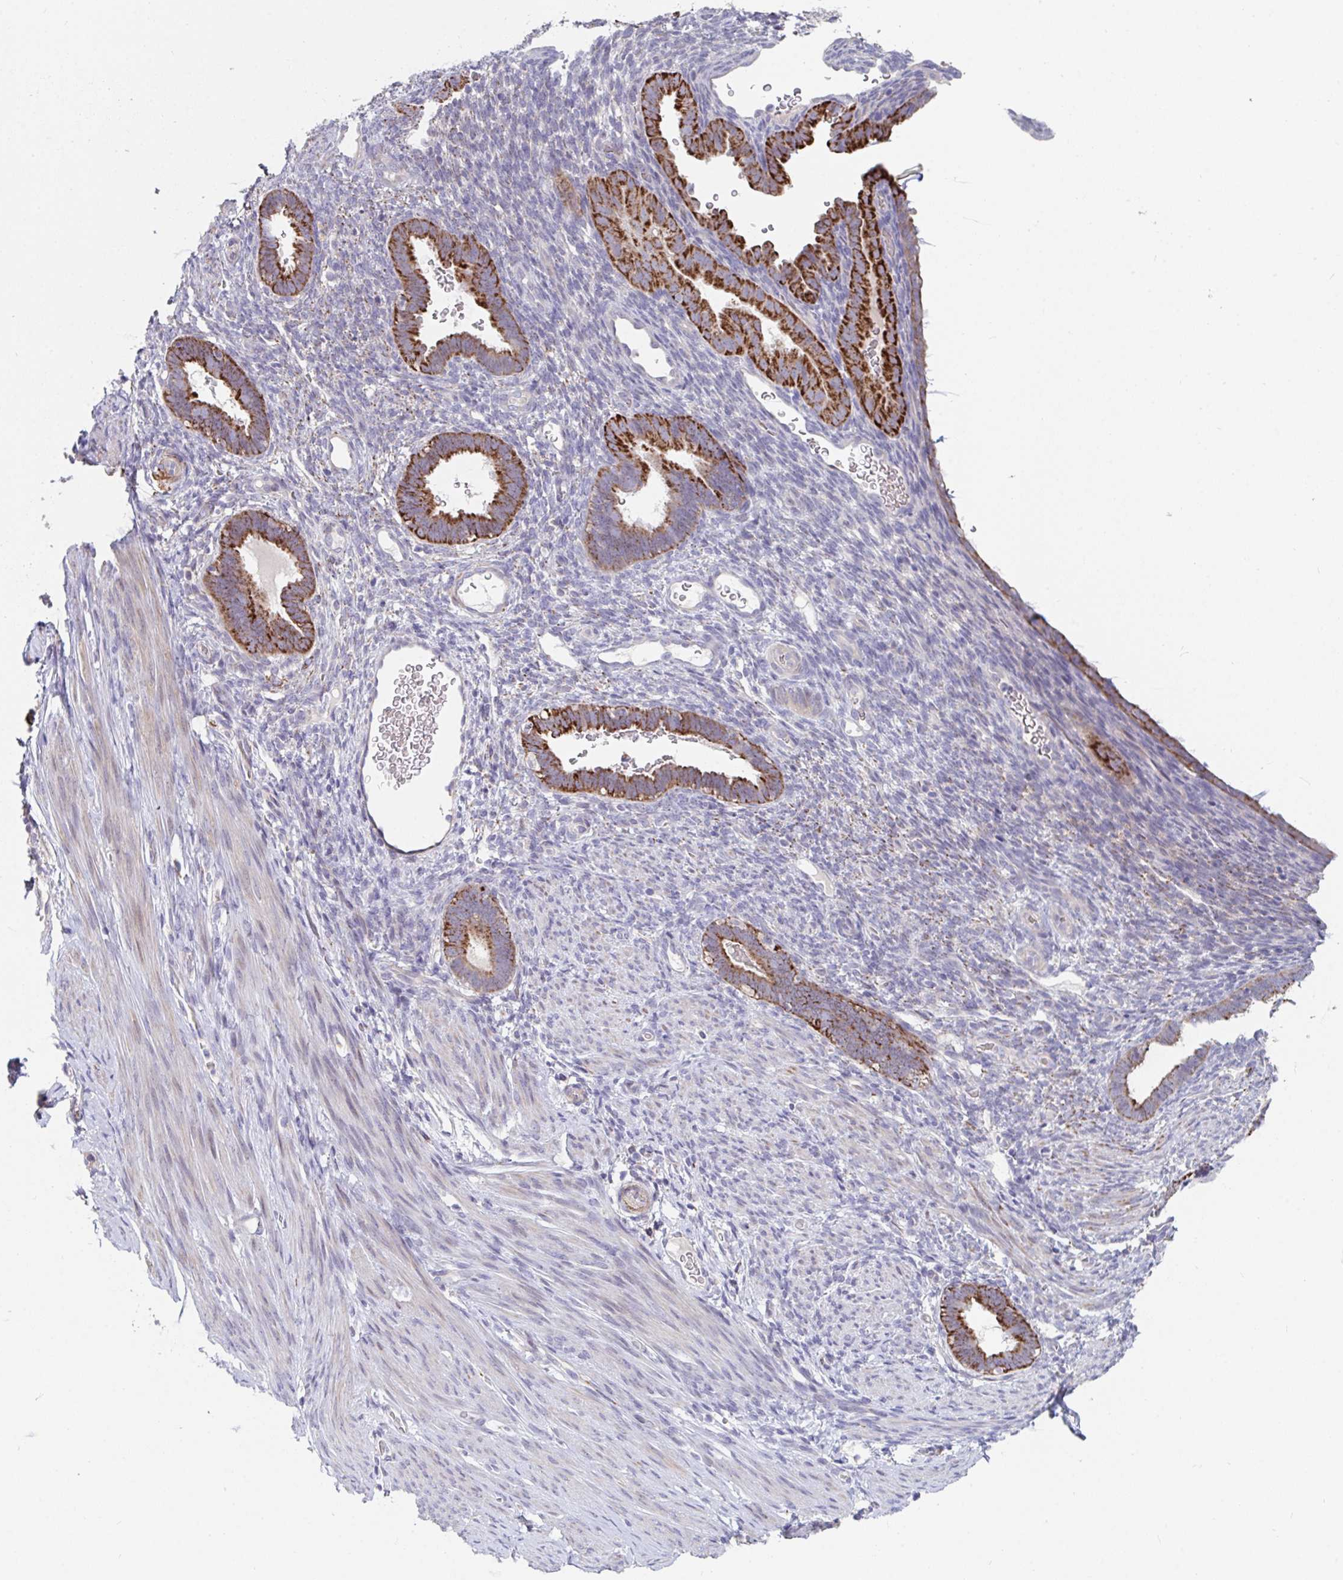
{"staining": {"intensity": "negative", "quantity": "none", "location": "none"}, "tissue": "endometrium", "cell_type": "Cells in endometrial stroma", "image_type": "normal", "snomed": [{"axis": "morphology", "description": "Normal tissue, NOS"}, {"axis": "topography", "description": "Endometrium"}], "caption": "An immunohistochemistry (IHC) photomicrograph of normal endometrium is shown. There is no staining in cells in endometrial stroma of endometrium.", "gene": "FAM156A", "patient": {"sex": "female", "age": 34}}